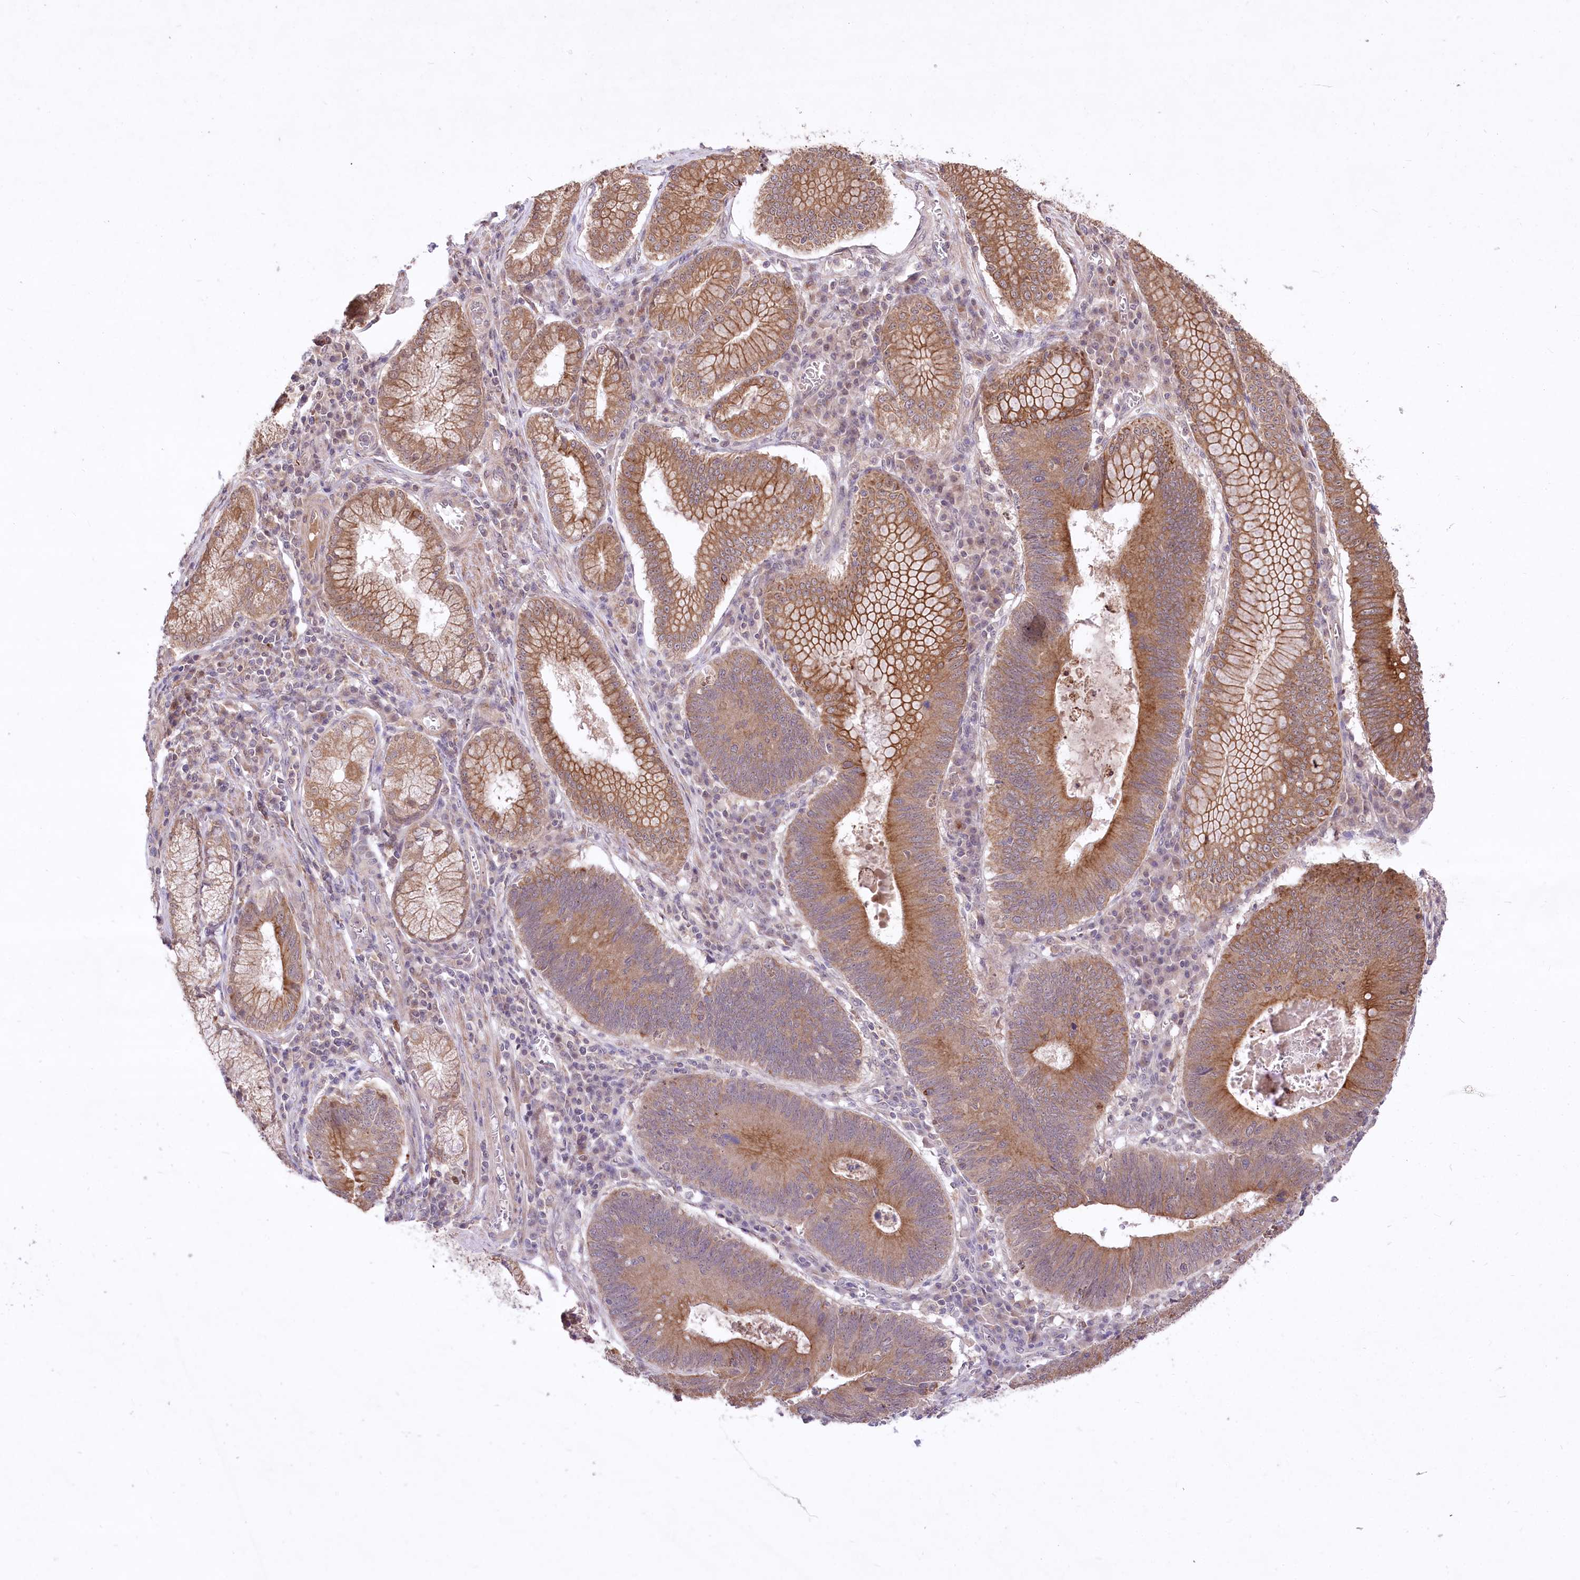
{"staining": {"intensity": "moderate", "quantity": ">75%", "location": "cytoplasmic/membranous"}, "tissue": "stomach cancer", "cell_type": "Tumor cells", "image_type": "cancer", "snomed": [{"axis": "morphology", "description": "Adenocarcinoma, NOS"}, {"axis": "topography", "description": "Stomach"}], "caption": "A photomicrograph of stomach cancer (adenocarcinoma) stained for a protein reveals moderate cytoplasmic/membranous brown staining in tumor cells. The staining was performed using DAB to visualize the protein expression in brown, while the nuclei were stained in blue with hematoxylin (Magnification: 20x).", "gene": "HELT", "patient": {"sex": "male", "age": 59}}